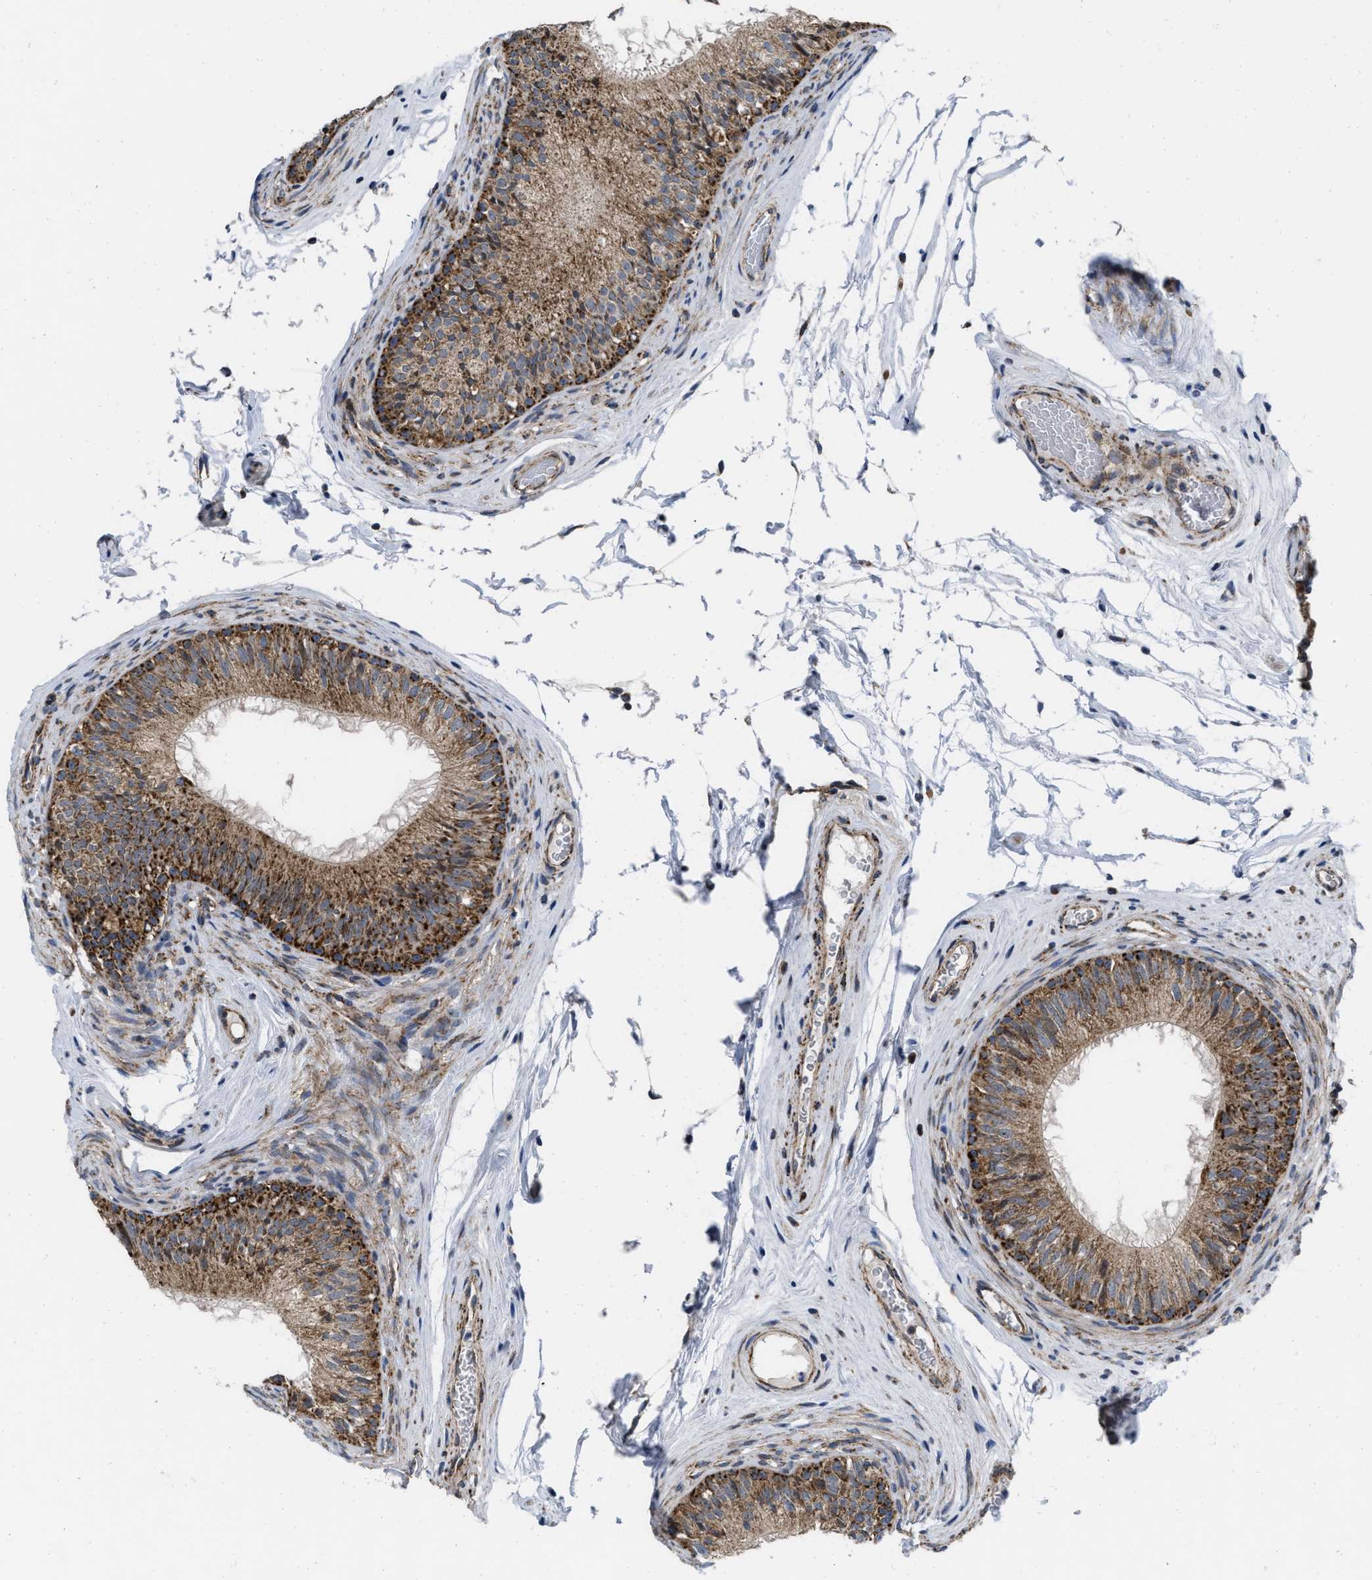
{"staining": {"intensity": "strong", "quantity": ">75%", "location": "cytoplasmic/membranous"}, "tissue": "epididymis", "cell_type": "Glandular cells", "image_type": "normal", "snomed": [{"axis": "morphology", "description": "Normal tissue, NOS"}, {"axis": "topography", "description": "Testis"}, {"axis": "topography", "description": "Epididymis"}], "caption": "IHC histopathology image of benign epididymis stained for a protein (brown), which demonstrates high levels of strong cytoplasmic/membranous expression in about >75% of glandular cells.", "gene": "AKAP1", "patient": {"sex": "male", "age": 36}}